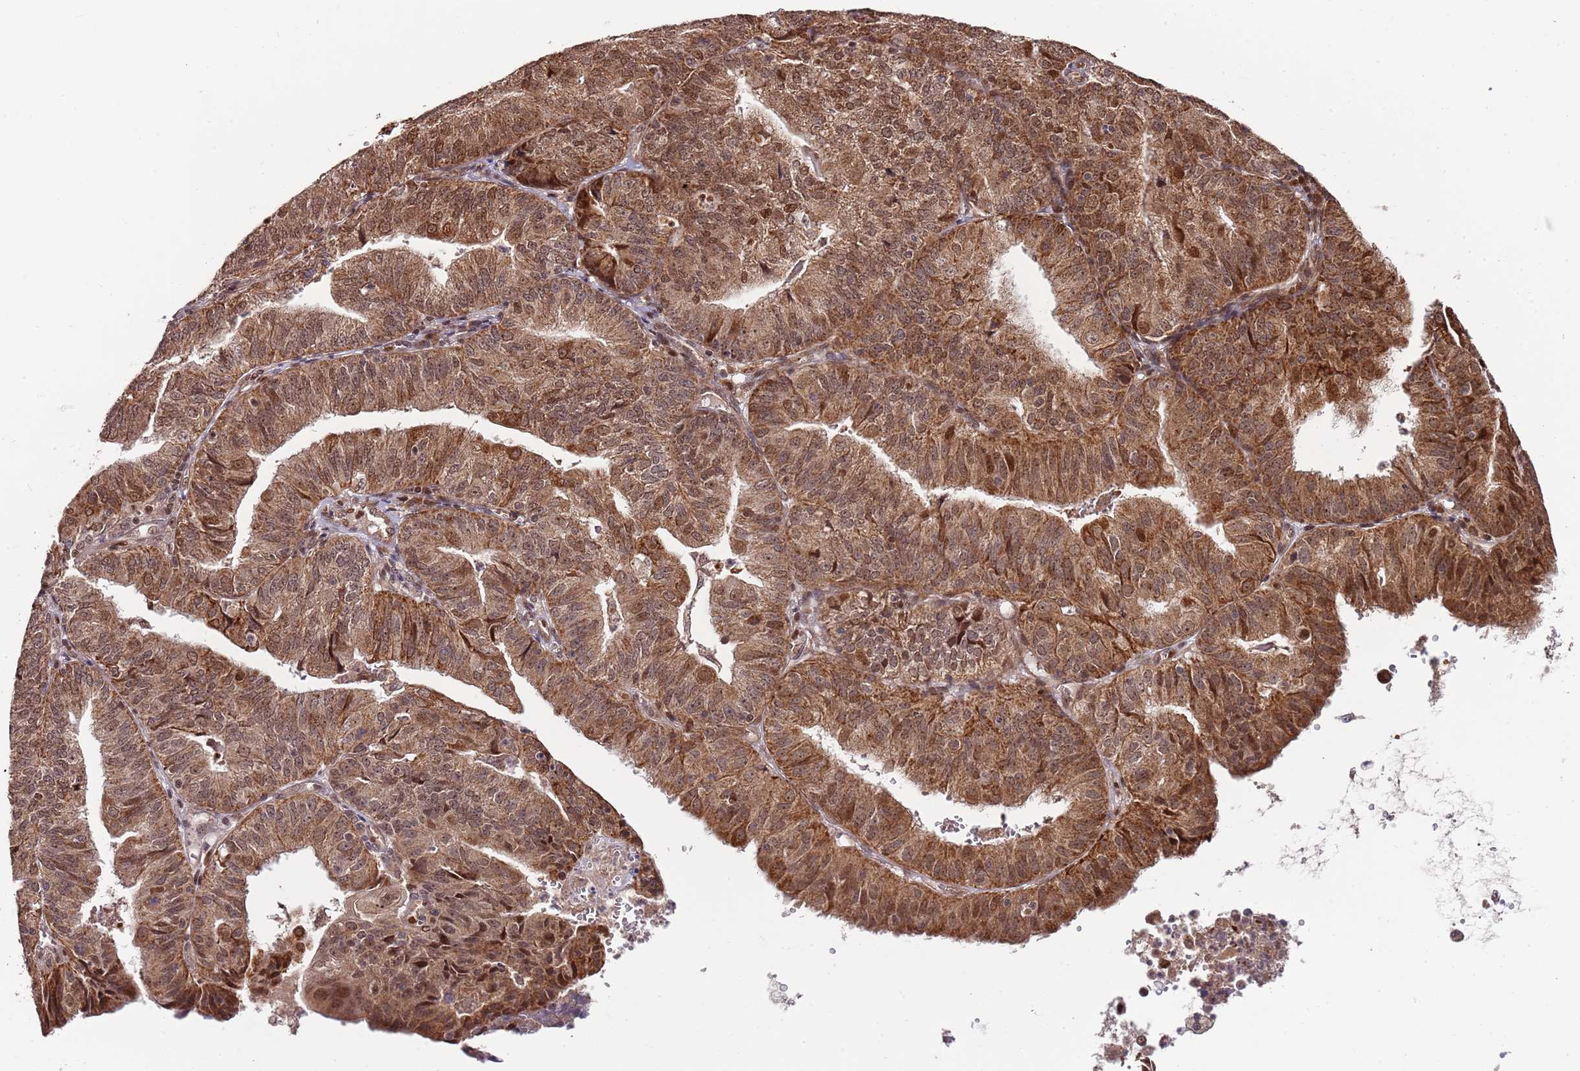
{"staining": {"intensity": "moderate", "quantity": ">75%", "location": "cytoplasmic/membranous,nuclear"}, "tissue": "endometrial cancer", "cell_type": "Tumor cells", "image_type": "cancer", "snomed": [{"axis": "morphology", "description": "Adenocarcinoma, NOS"}, {"axis": "topography", "description": "Endometrium"}], "caption": "Immunohistochemical staining of human endometrial cancer displays medium levels of moderate cytoplasmic/membranous and nuclear positivity in approximately >75% of tumor cells.", "gene": "EDC3", "patient": {"sex": "female", "age": 56}}